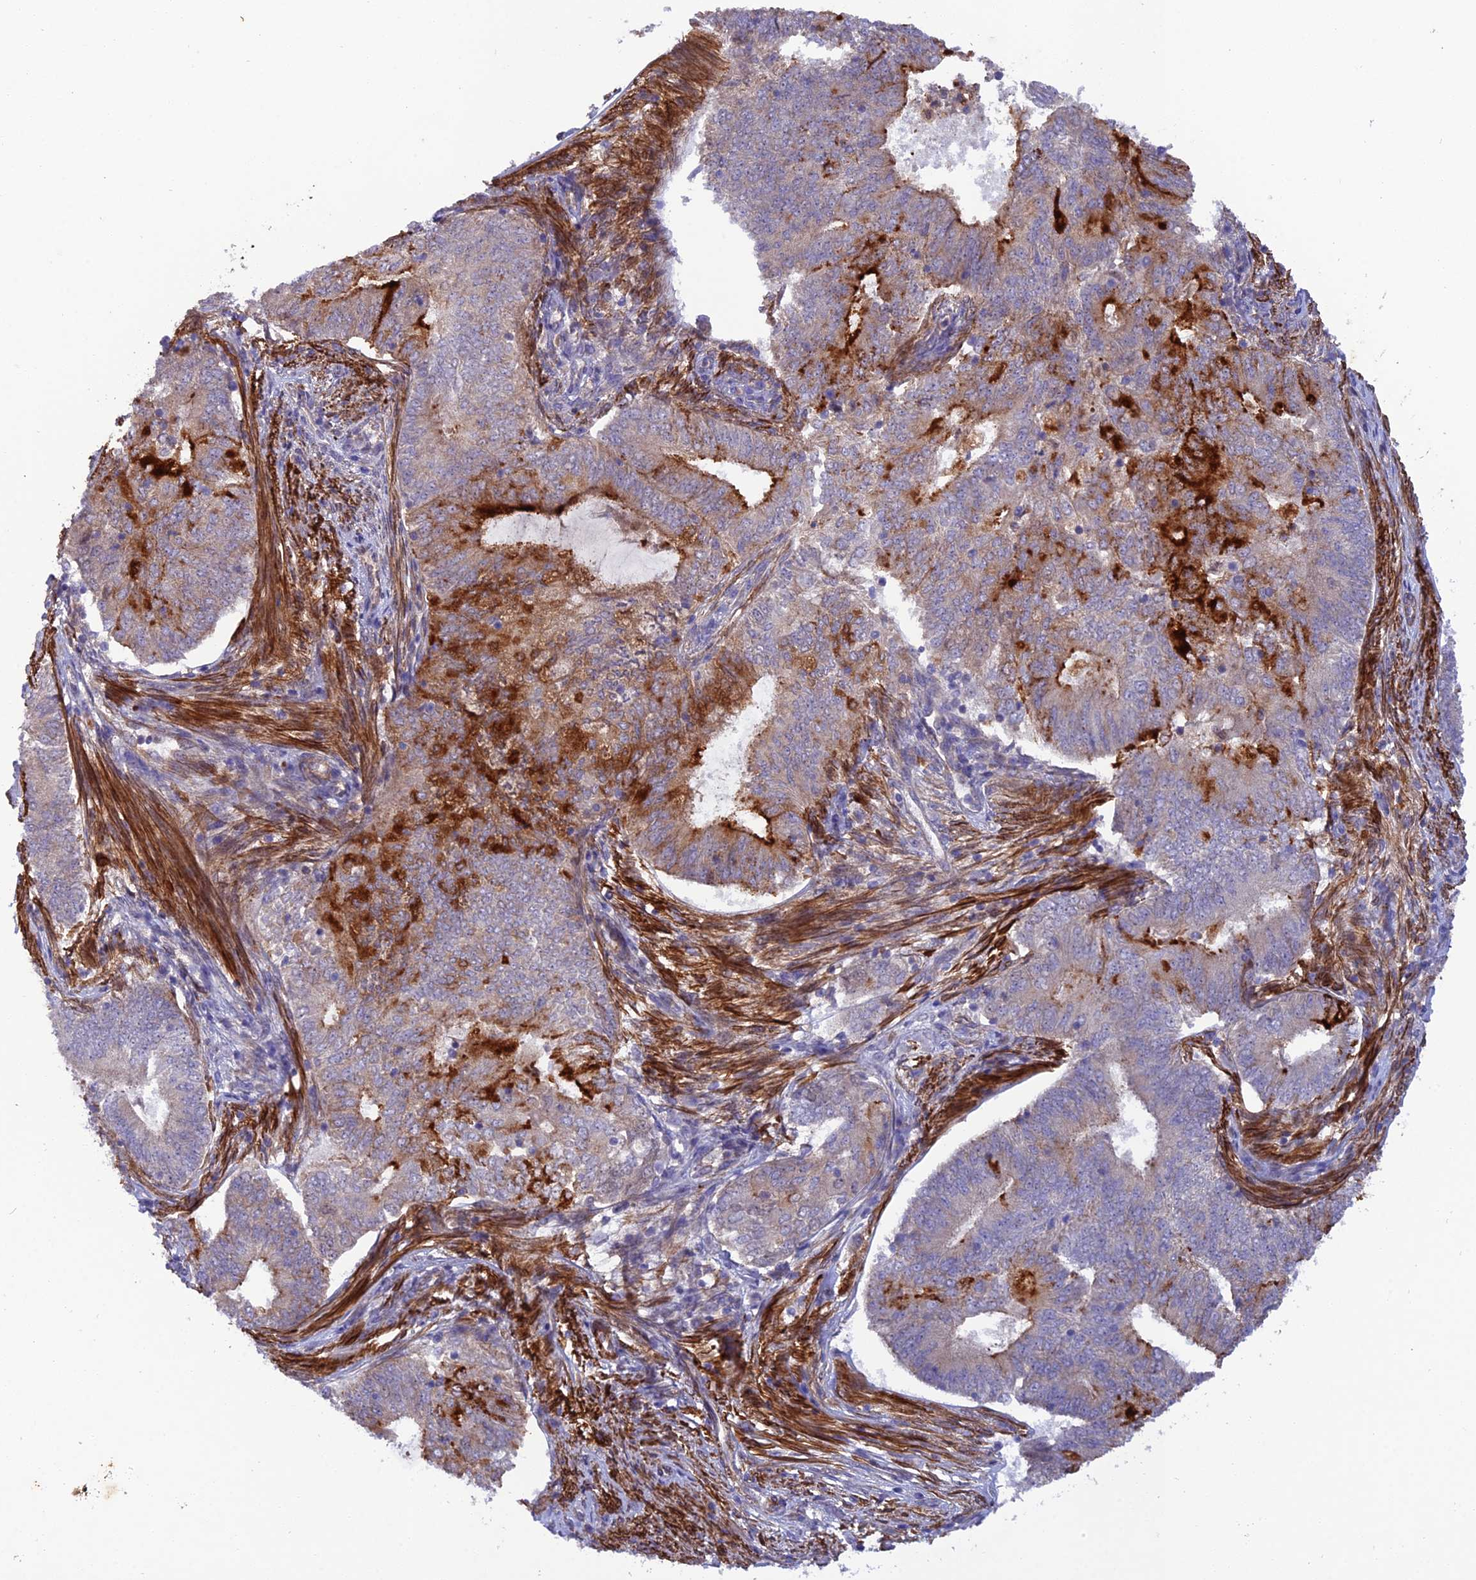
{"staining": {"intensity": "strong", "quantity": "<25%", "location": "cytoplasmic/membranous"}, "tissue": "endometrial cancer", "cell_type": "Tumor cells", "image_type": "cancer", "snomed": [{"axis": "morphology", "description": "Adenocarcinoma, NOS"}, {"axis": "topography", "description": "Endometrium"}], "caption": "Tumor cells exhibit strong cytoplasmic/membranous staining in about <25% of cells in adenocarcinoma (endometrial).", "gene": "RALGAPA2", "patient": {"sex": "female", "age": 62}}